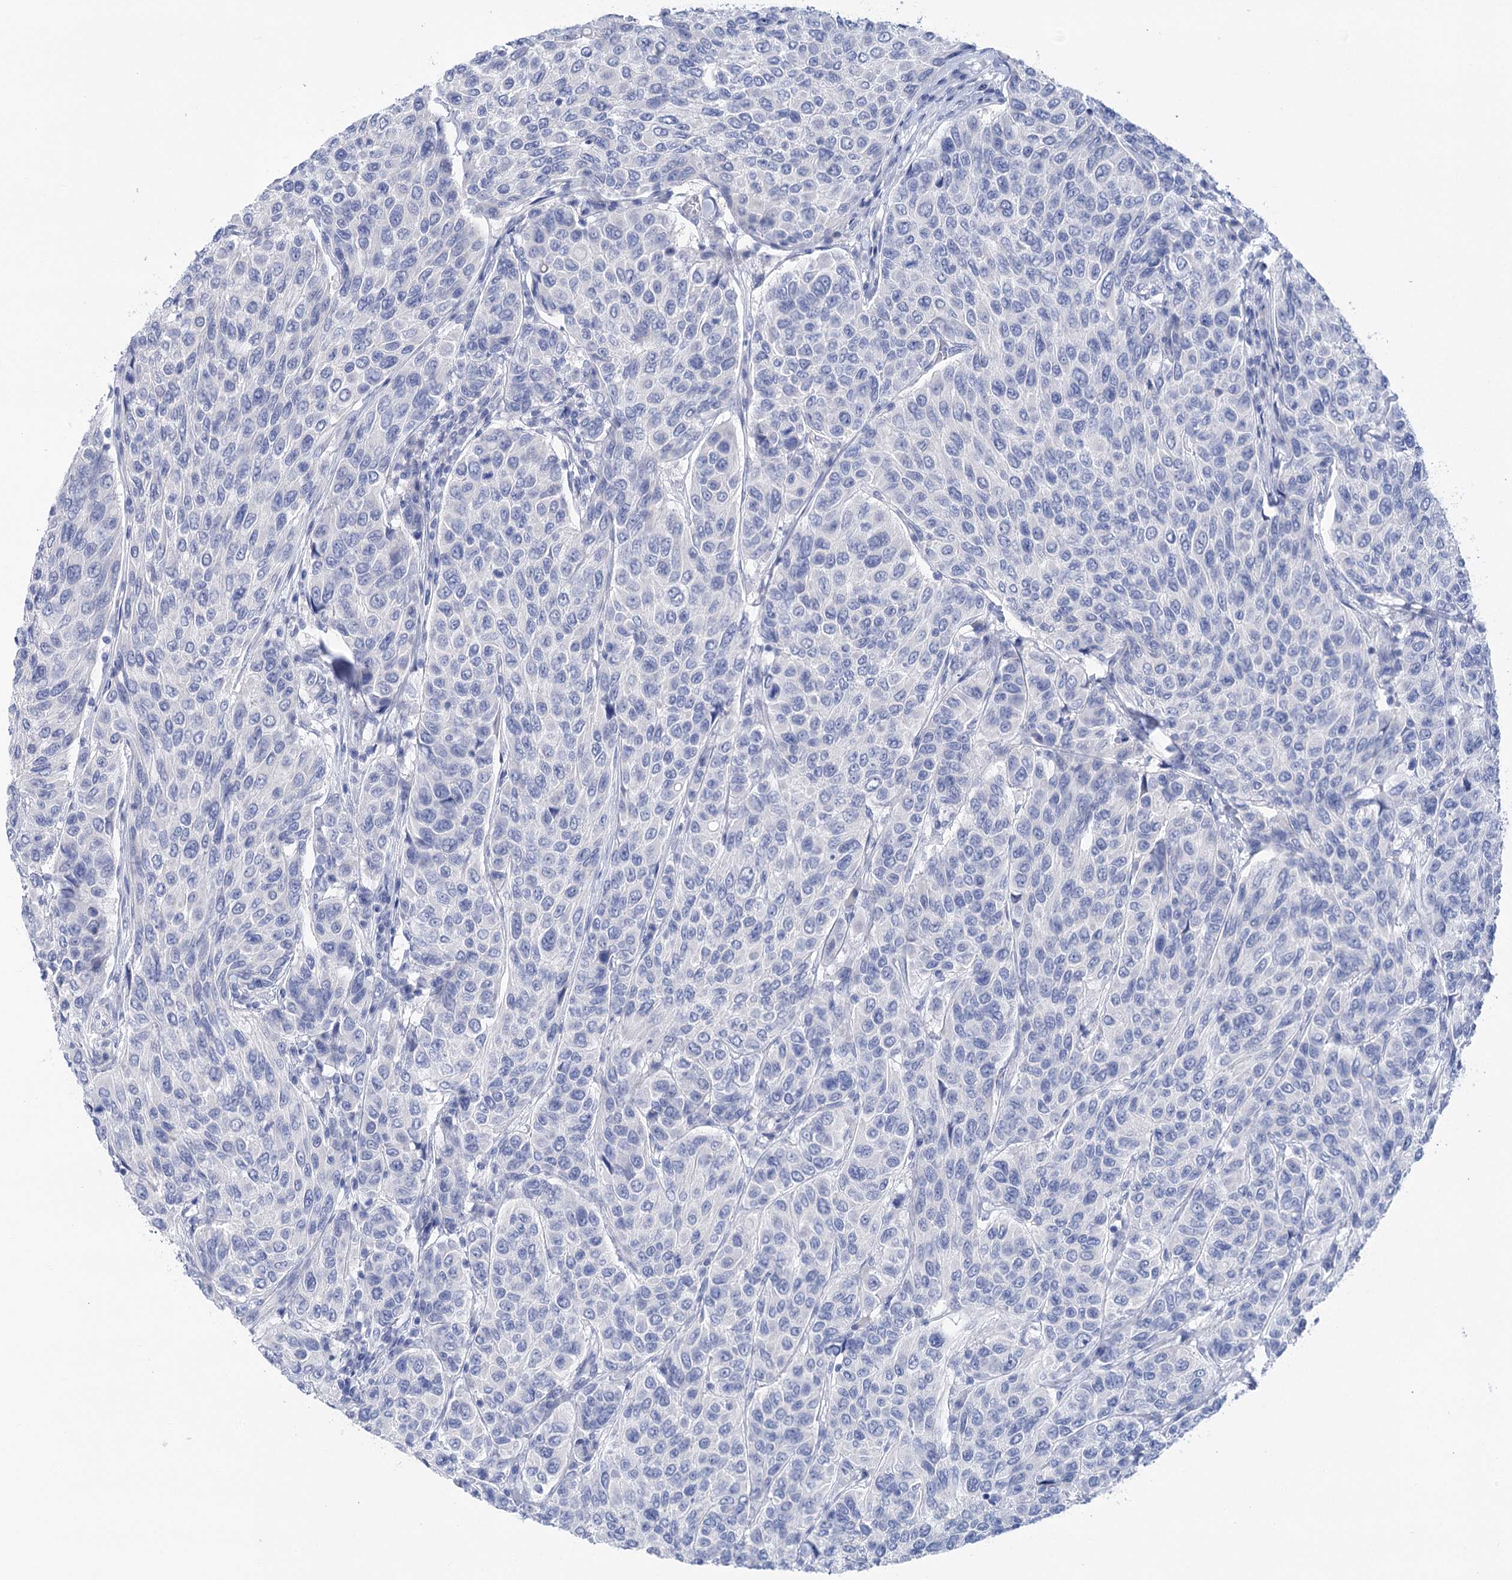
{"staining": {"intensity": "negative", "quantity": "none", "location": "none"}, "tissue": "breast cancer", "cell_type": "Tumor cells", "image_type": "cancer", "snomed": [{"axis": "morphology", "description": "Duct carcinoma"}, {"axis": "topography", "description": "Breast"}], "caption": "IHC image of human intraductal carcinoma (breast) stained for a protein (brown), which displays no staining in tumor cells.", "gene": "LALBA", "patient": {"sex": "female", "age": 55}}